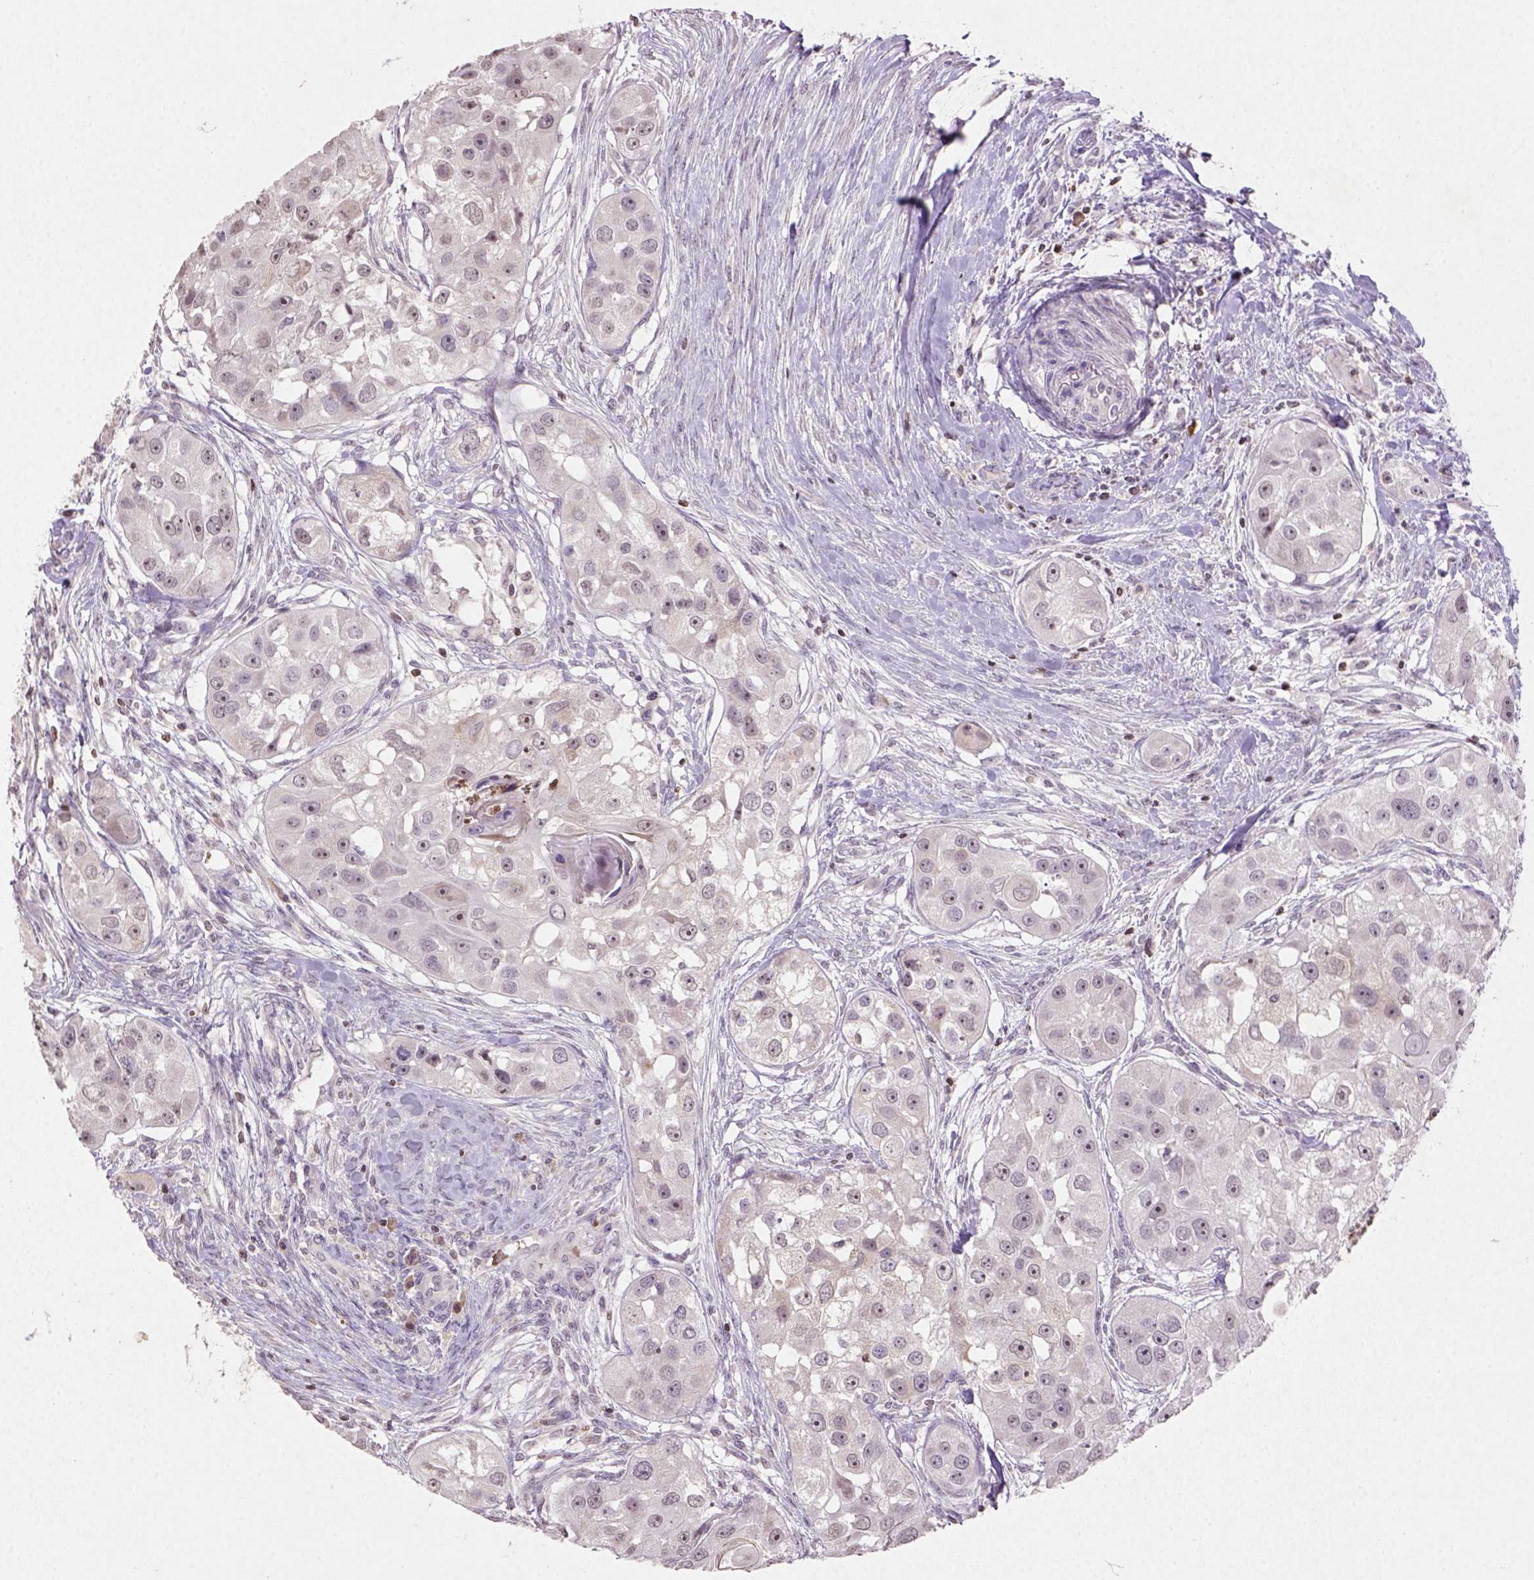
{"staining": {"intensity": "weak", "quantity": "25%-75%", "location": "nuclear"}, "tissue": "head and neck cancer", "cell_type": "Tumor cells", "image_type": "cancer", "snomed": [{"axis": "morphology", "description": "Squamous cell carcinoma, NOS"}, {"axis": "topography", "description": "Head-Neck"}], "caption": "A low amount of weak nuclear expression is identified in about 25%-75% of tumor cells in head and neck squamous cell carcinoma tissue.", "gene": "NUDT3", "patient": {"sex": "male", "age": 51}}